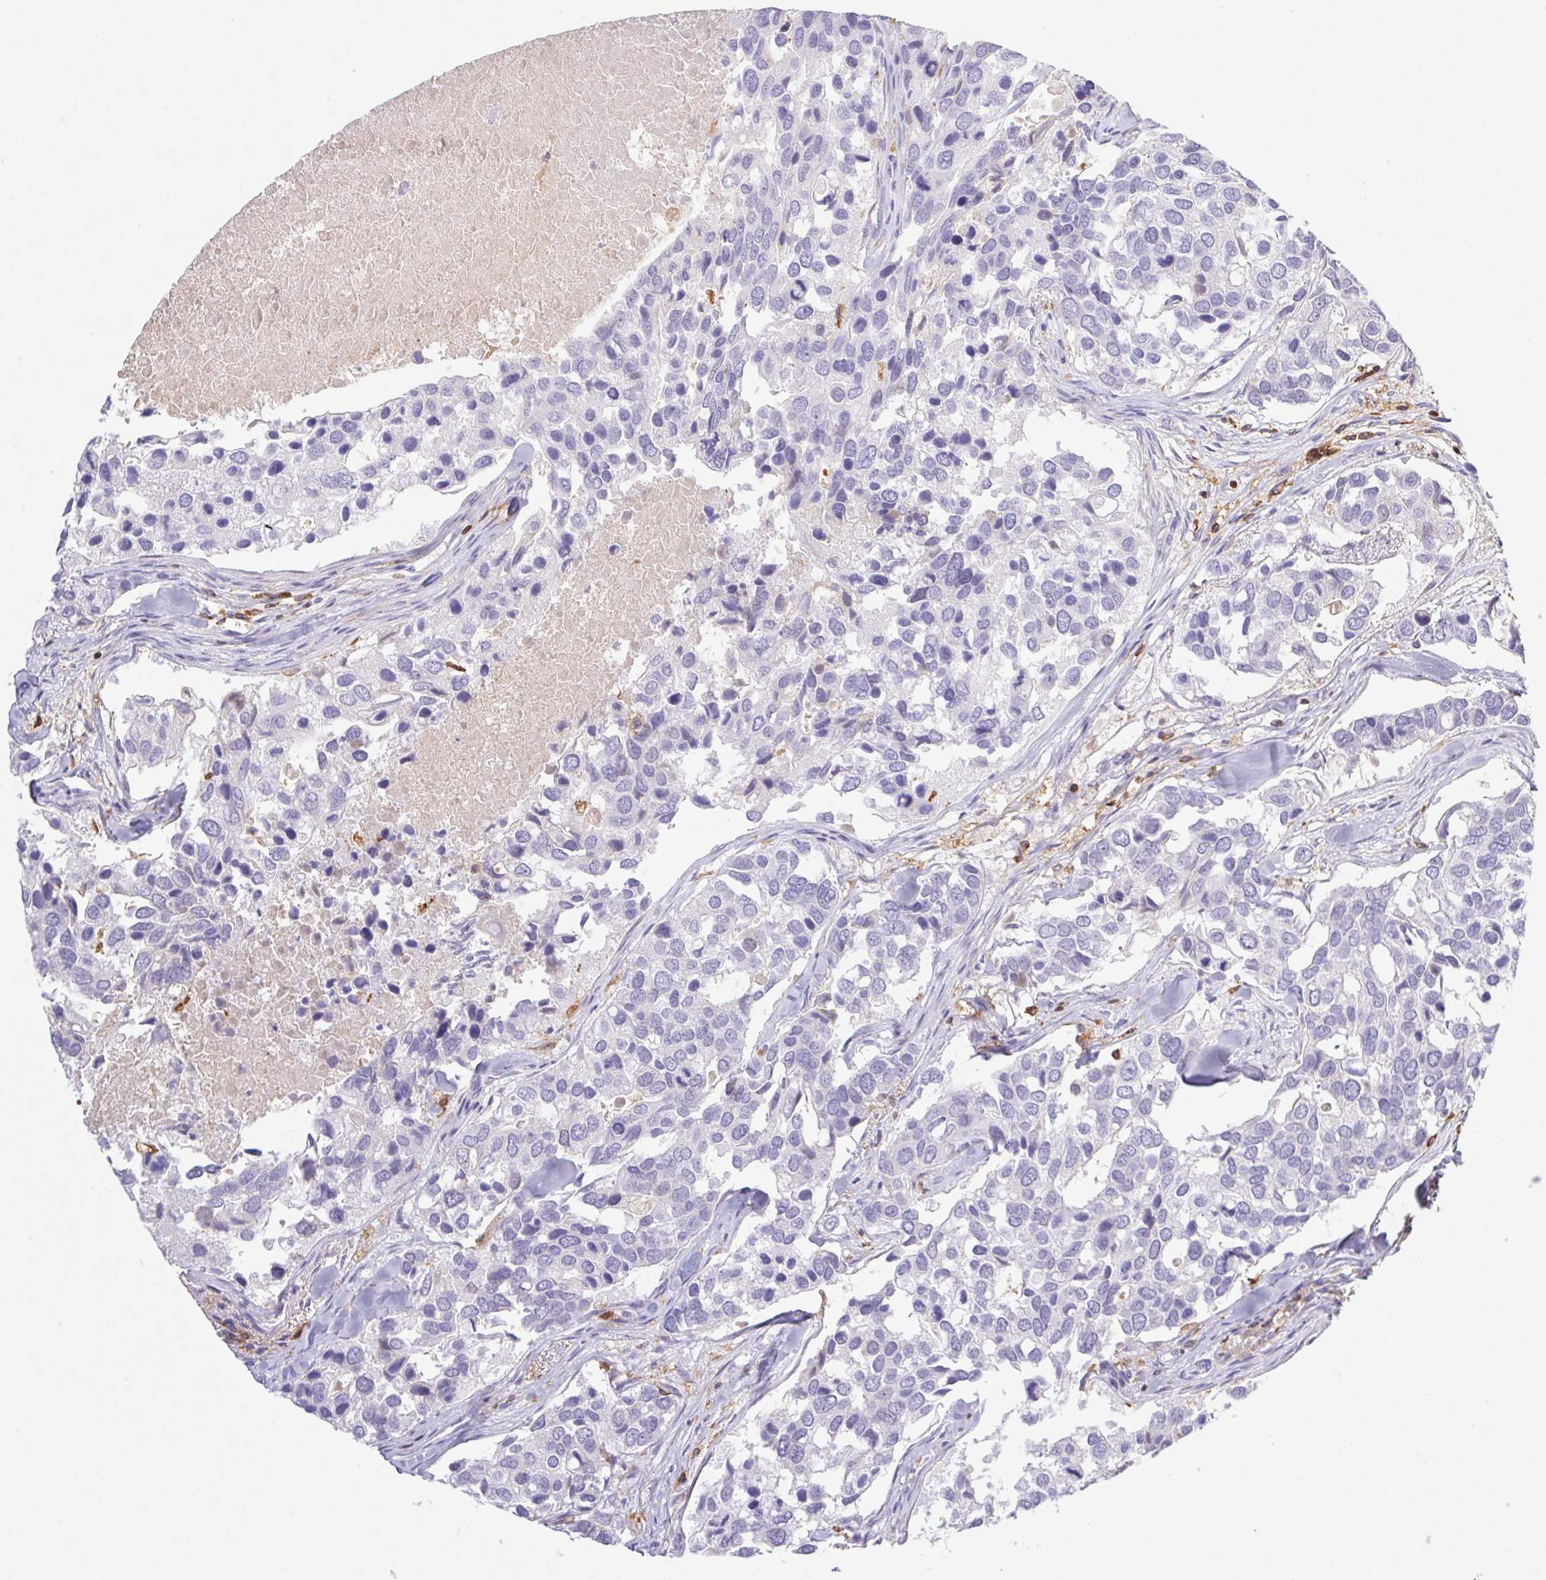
{"staining": {"intensity": "negative", "quantity": "none", "location": "none"}, "tissue": "breast cancer", "cell_type": "Tumor cells", "image_type": "cancer", "snomed": [{"axis": "morphology", "description": "Duct carcinoma"}, {"axis": "topography", "description": "Breast"}], "caption": "Immunohistochemistry (IHC) of breast cancer (intraductal carcinoma) exhibits no expression in tumor cells. Nuclei are stained in blue.", "gene": "APBB1IP", "patient": {"sex": "female", "age": 83}}